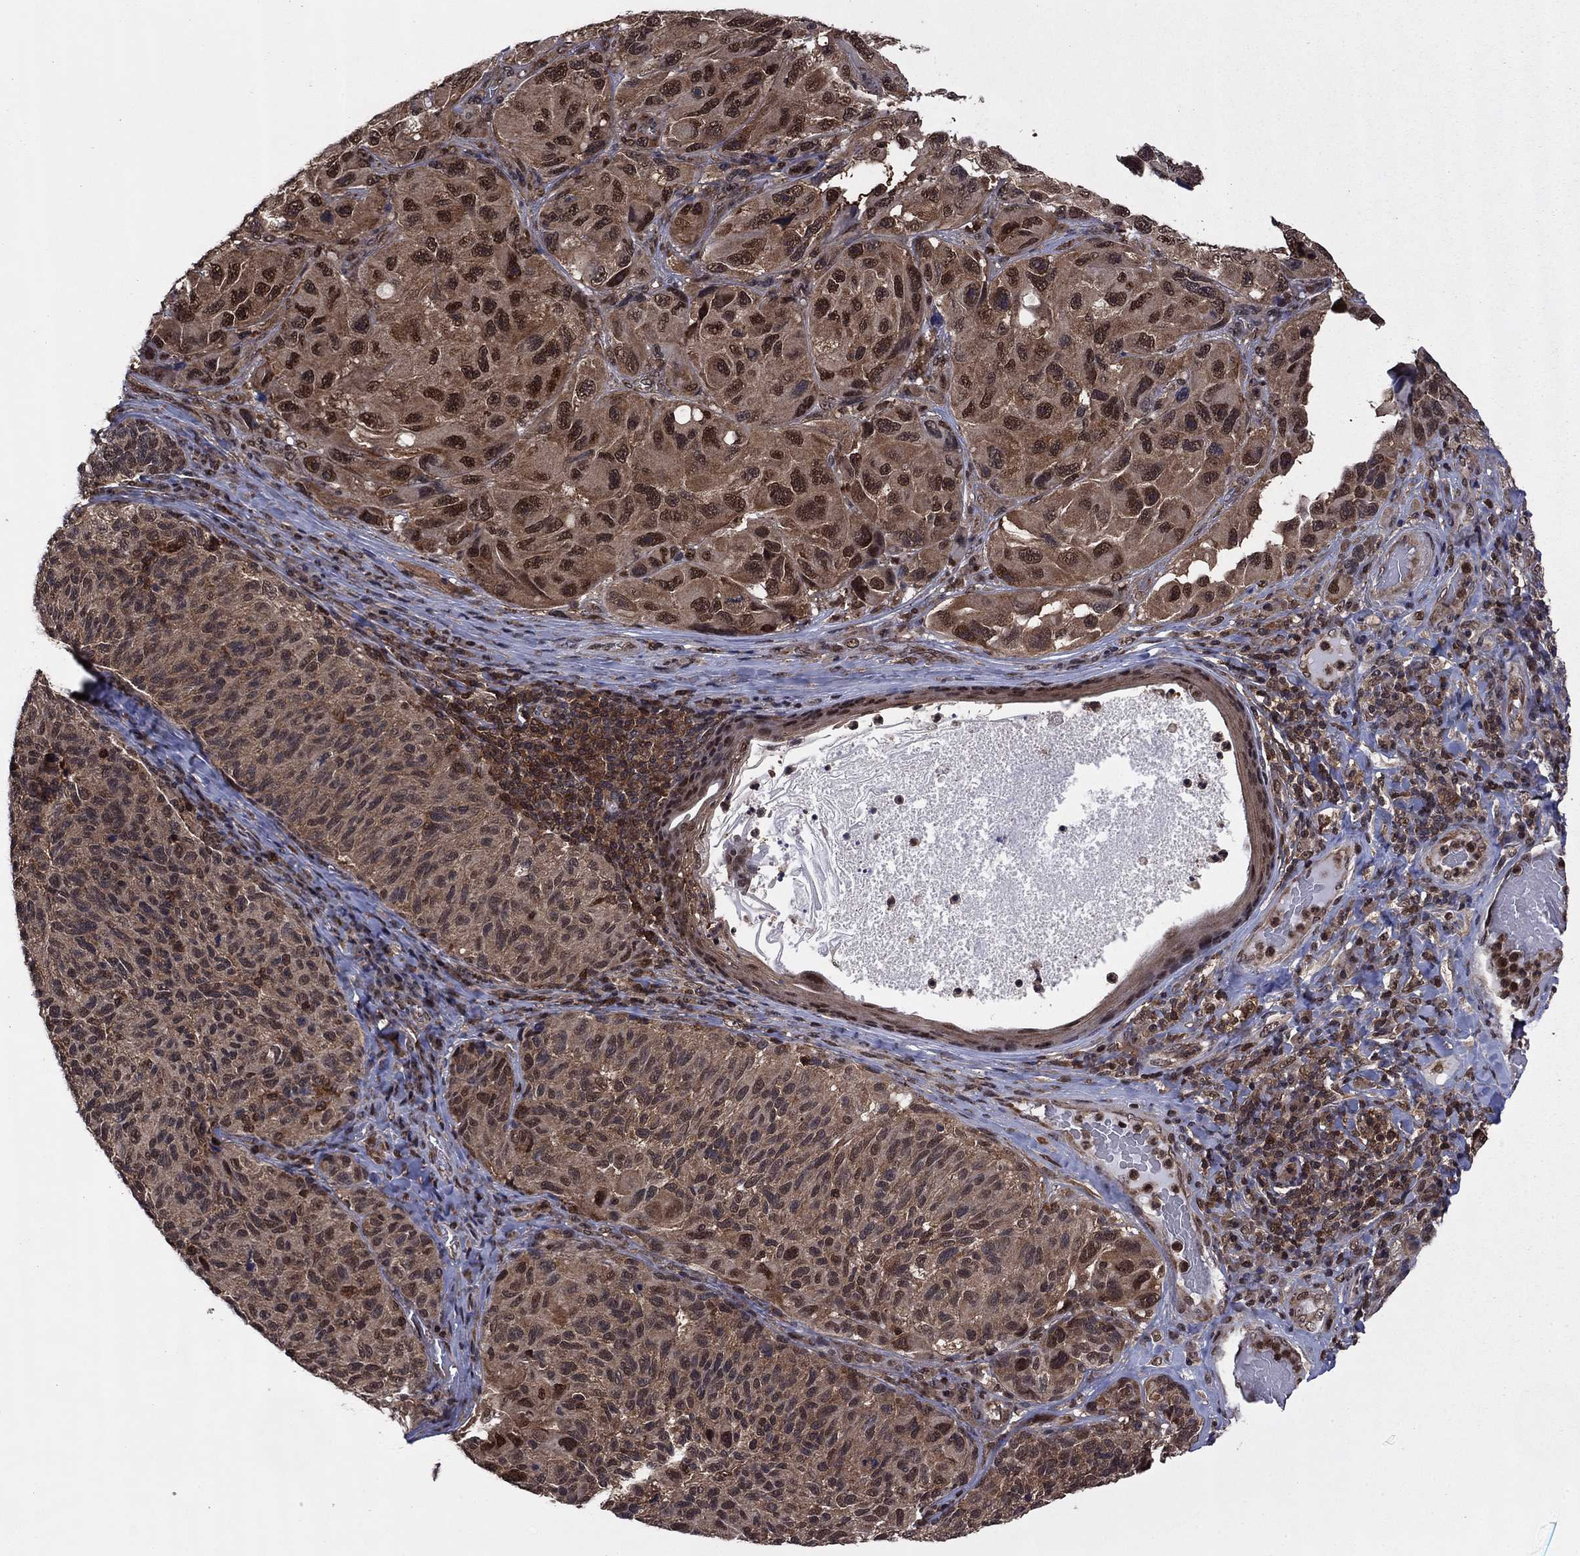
{"staining": {"intensity": "strong", "quantity": "<25%", "location": "nuclear"}, "tissue": "melanoma", "cell_type": "Tumor cells", "image_type": "cancer", "snomed": [{"axis": "morphology", "description": "Malignant melanoma, NOS"}, {"axis": "topography", "description": "Skin"}], "caption": "IHC of human melanoma shows medium levels of strong nuclear staining in approximately <25% of tumor cells.", "gene": "PSMD2", "patient": {"sex": "female", "age": 73}}